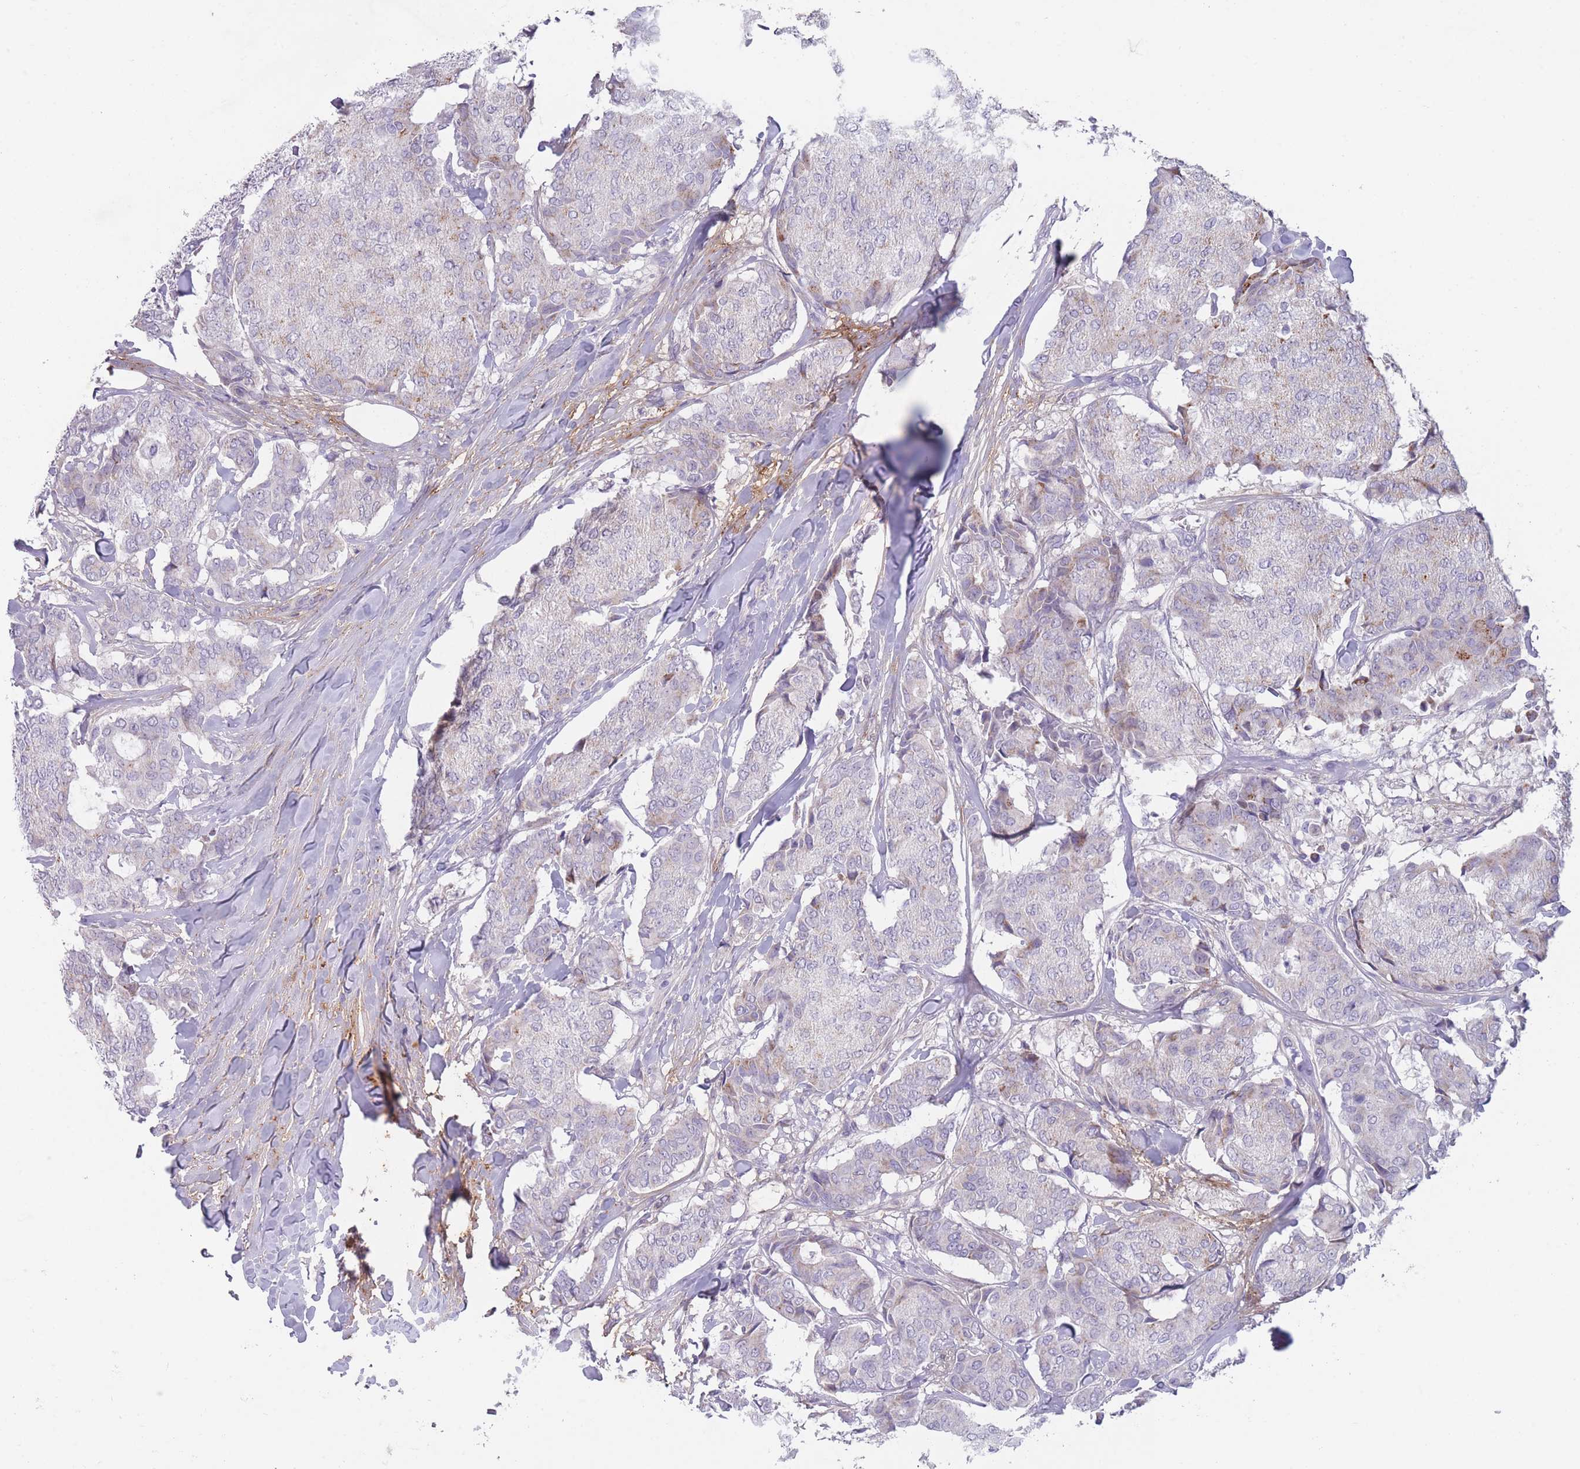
{"staining": {"intensity": "negative", "quantity": "none", "location": "none"}, "tissue": "breast cancer", "cell_type": "Tumor cells", "image_type": "cancer", "snomed": [{"axis": "morphology", "description": "Duct carcinoma"}, {"axis": "topography", "description": "Breast"}], "caption": "An image of breast cancer stained for a protein shows no brown staining in tumor cells.", "gene": "PAIP2B", "patient": {"sex": "female", "age": 75}}